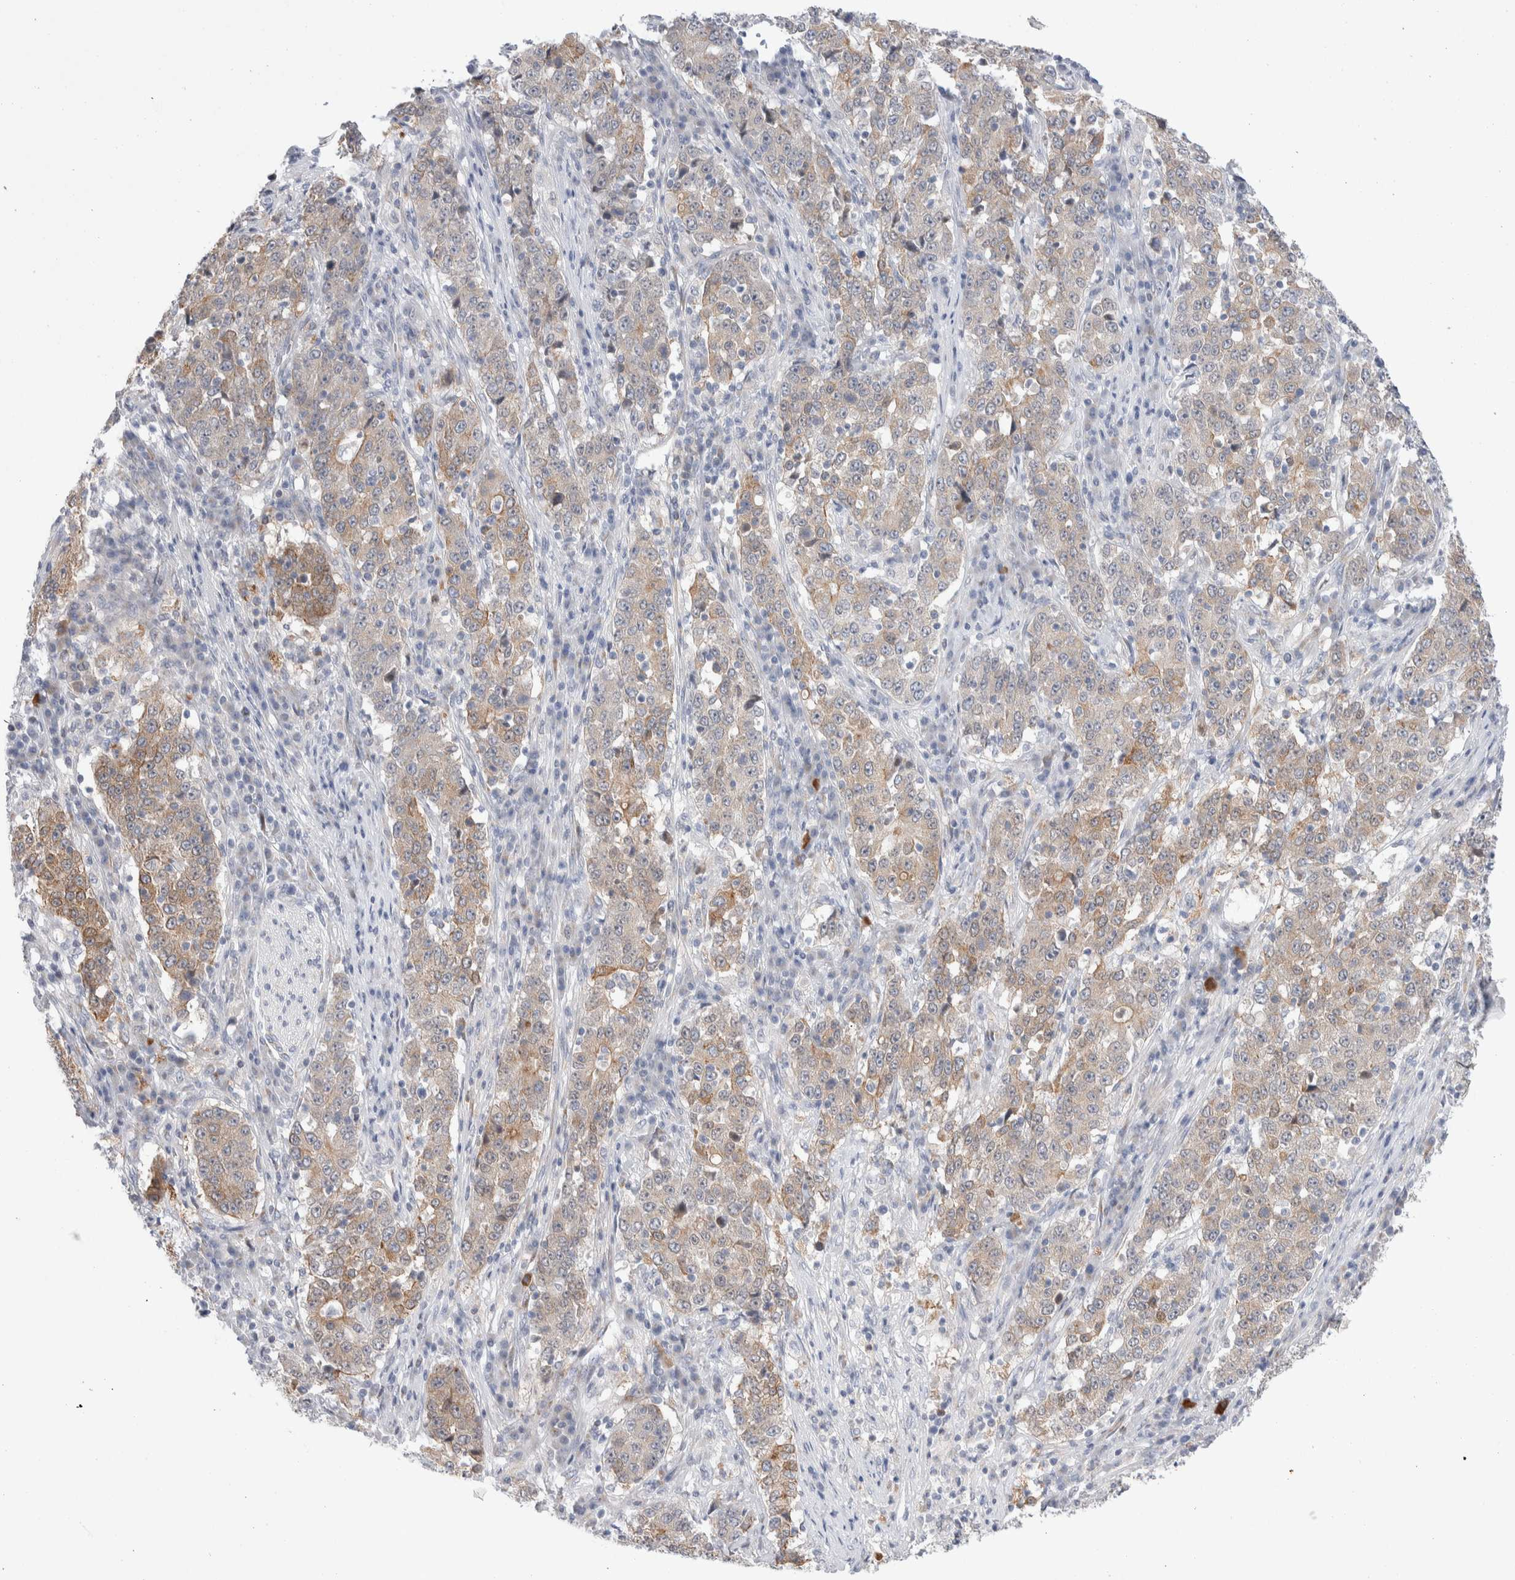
{"staining": {"intensity": "moderate", "quantity": ">75%", "location": "cytoplasmic/membranous"}, "tissue": "stomach cancer", "cell_type": "Tumor cells", "image_type": "cancer", "snomed": [{"axis": "morphology", "description": "Adenocarcinoma, NOS"}, {"axis": "topography", "description": "Stomach"}], "caption": "Moderate cytoplasmic/membranous staining for a protein is appreciated in approximately >75% of tumor cells of stomach cancer (adenocarcinoma) using IHC.", "gene": "C1orf112", "patient": {"sex": "male", "age": 59}}